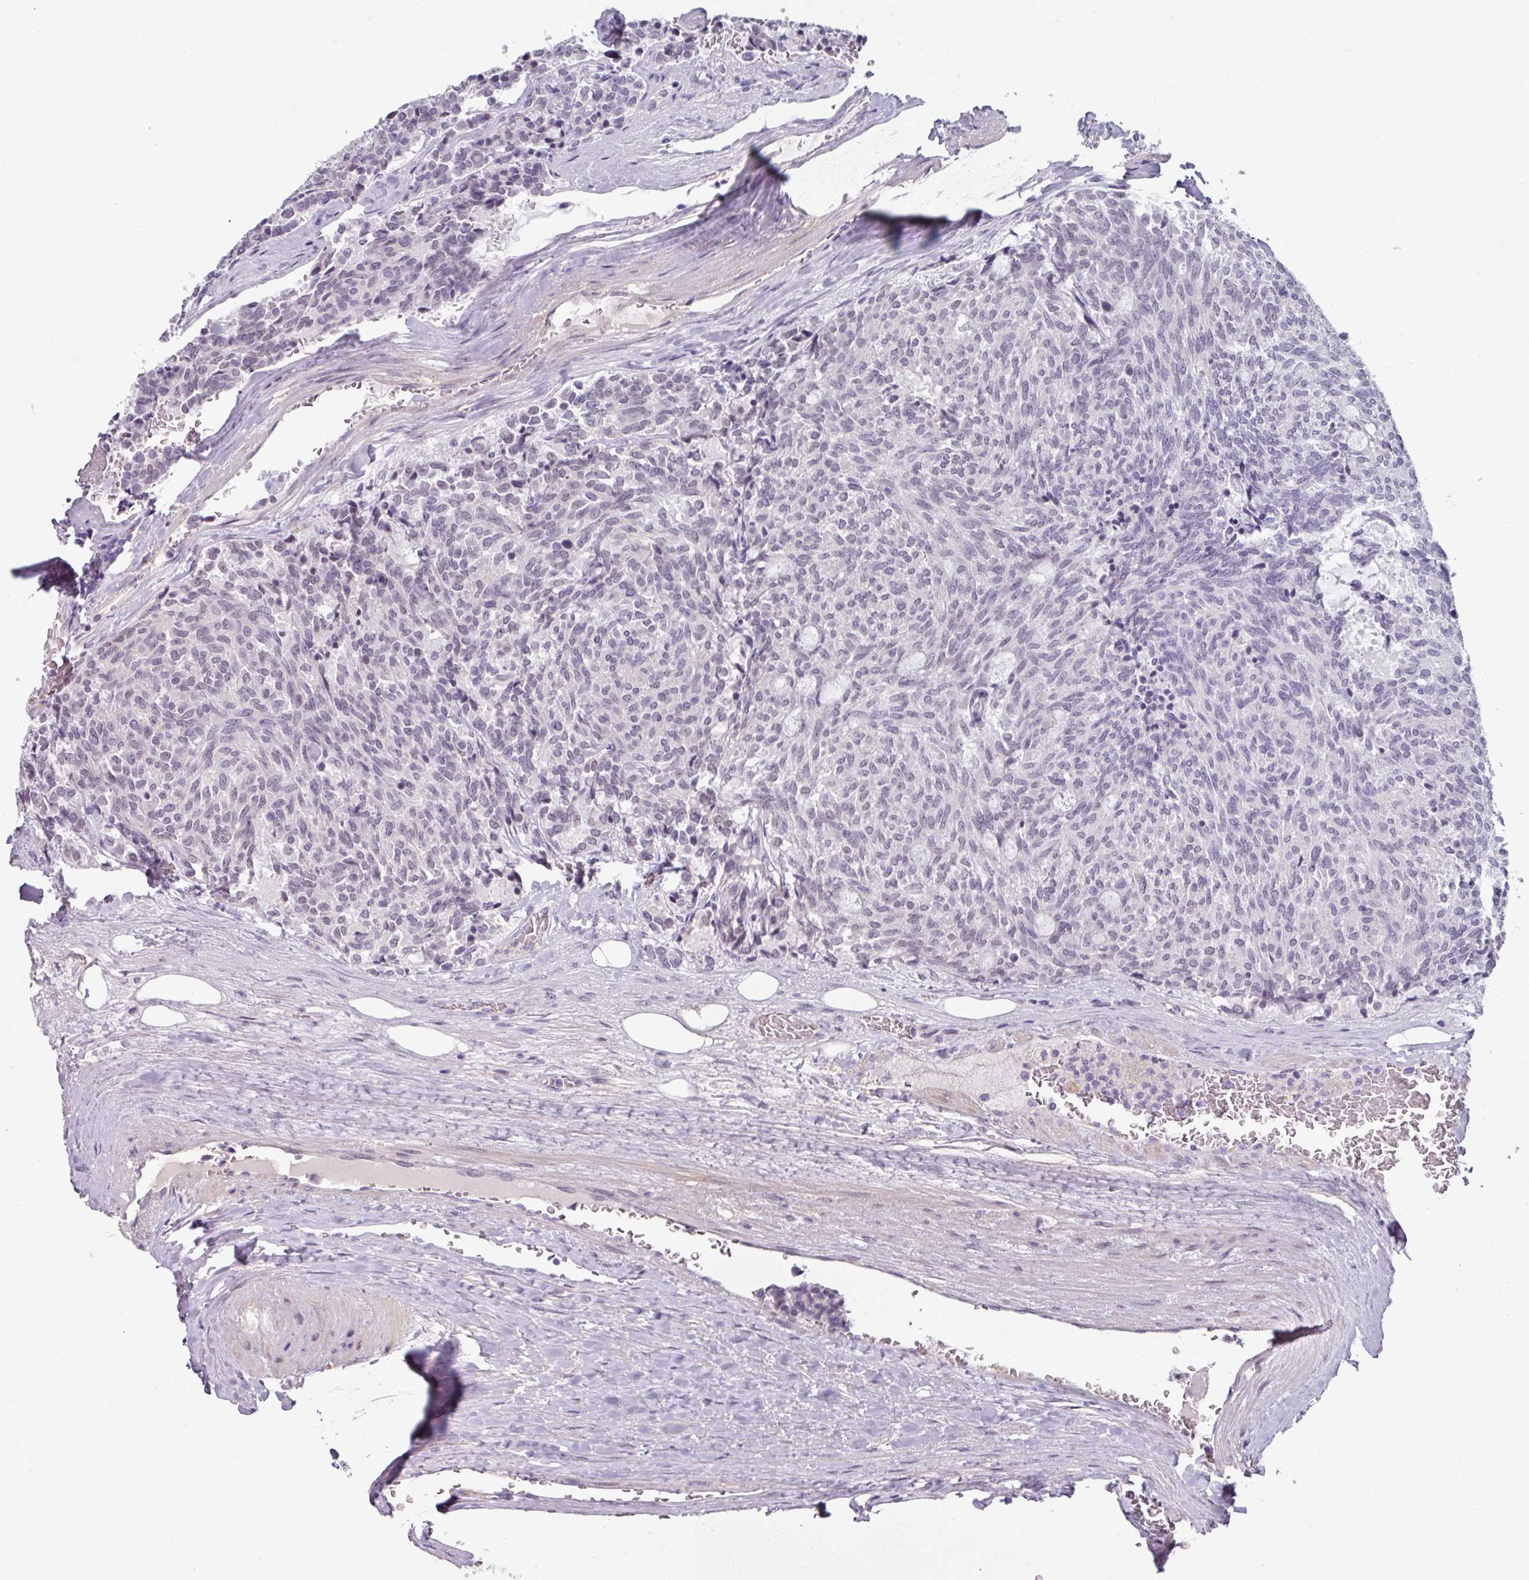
{"staining": {"intensity": "negative", "quantity": "none", "location": "none"}, "tissue": "carcinoid", "cell_type": "Tumor cells", "image_type": "cancer", "snomed": [{"axis": "morphology", "description": "Carcinoid, malignant, NOS"}, {"axis": "topography", "description": "Pancreas"}], "caption": "A high-resolution photomicrograph shows immunohistochemistry (IHC) staining of carcinoid, which reveals no significant expression in tumor cells.", "gene": "UVSSA", "patient": {"sex": "female", "age": 54}}